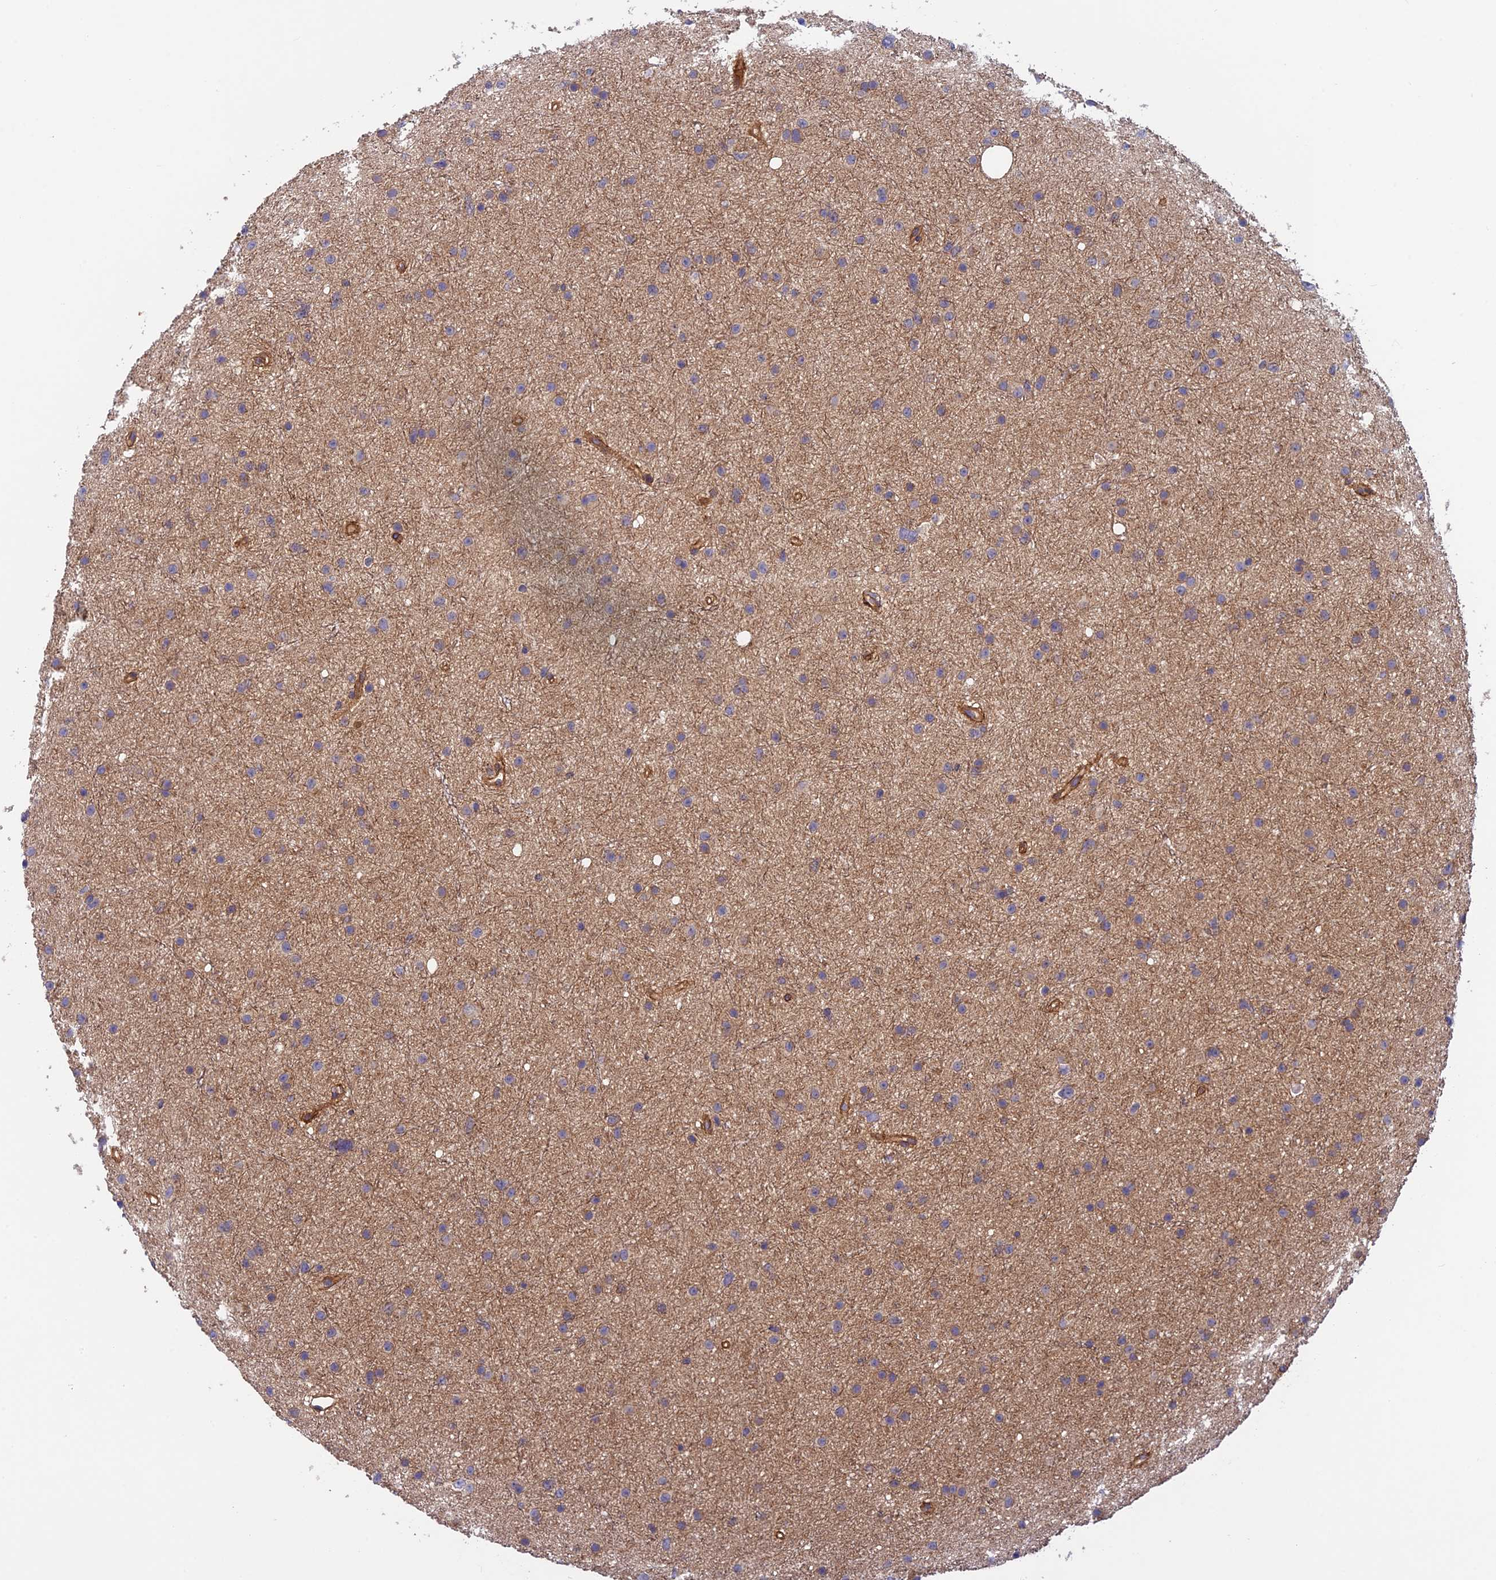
{"staining": {"intensity": "moderate", "quantity": ">75%", "location": "cytoplasmic/membranous"}, "tissue": "glioma", "cell_type": "Tumor cells", "image_type": "cancer", "snomed": [{"axis": "morphology", "description": "Glioma, malignant, Low grade"}, {"axis": "topography", "description": "Cerebral cortex"}], "caption": "The histopathology image shows a brown stain indicating the presence of a protein in the cytoplasmic/membranous of tumor cells in low-grade glioma (malignant).", "gene": "ADAMTS15", "patient": {"sex": "female", "age": 39}}